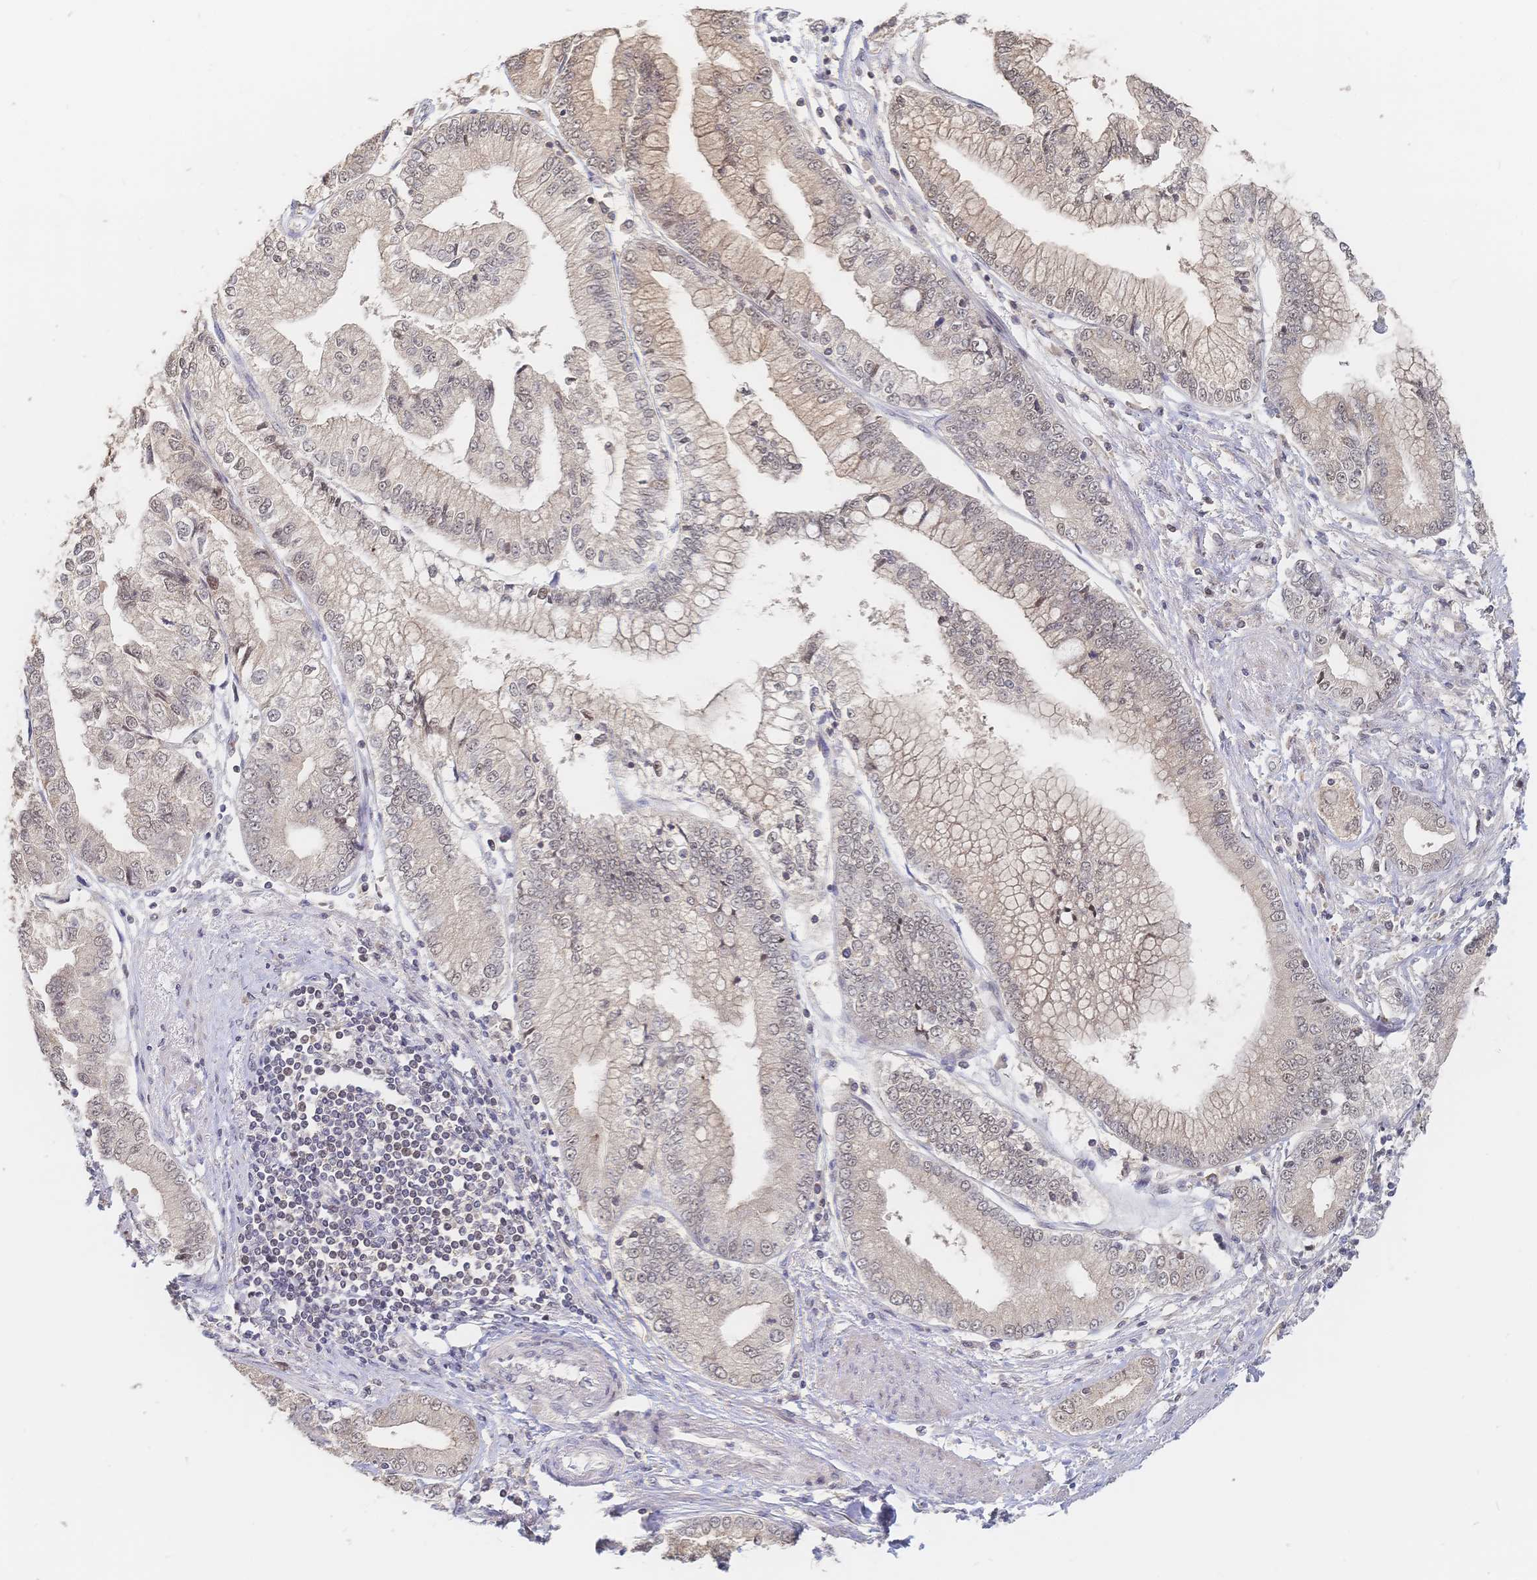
{"staining": {"intensity": "weak", "quantity": "<25%", "location": "nuclear"}, "tissue": "stomach cancer", "cell_type": "Tumor cells", "image_type": "cancer", "snomed": [{"axis": "morphology", "description": "Adenocarcinoma, NOS"}, {"axis": "topography", "description": "Stomach, upper"}], "caption": "The immunohistochemistry (IHC) micrograph has no significant staining in tumor cells of stomach adenocarcinoma tissue.", "gene": "LRP5", "patient": {"sex": "female", "age": 74}}